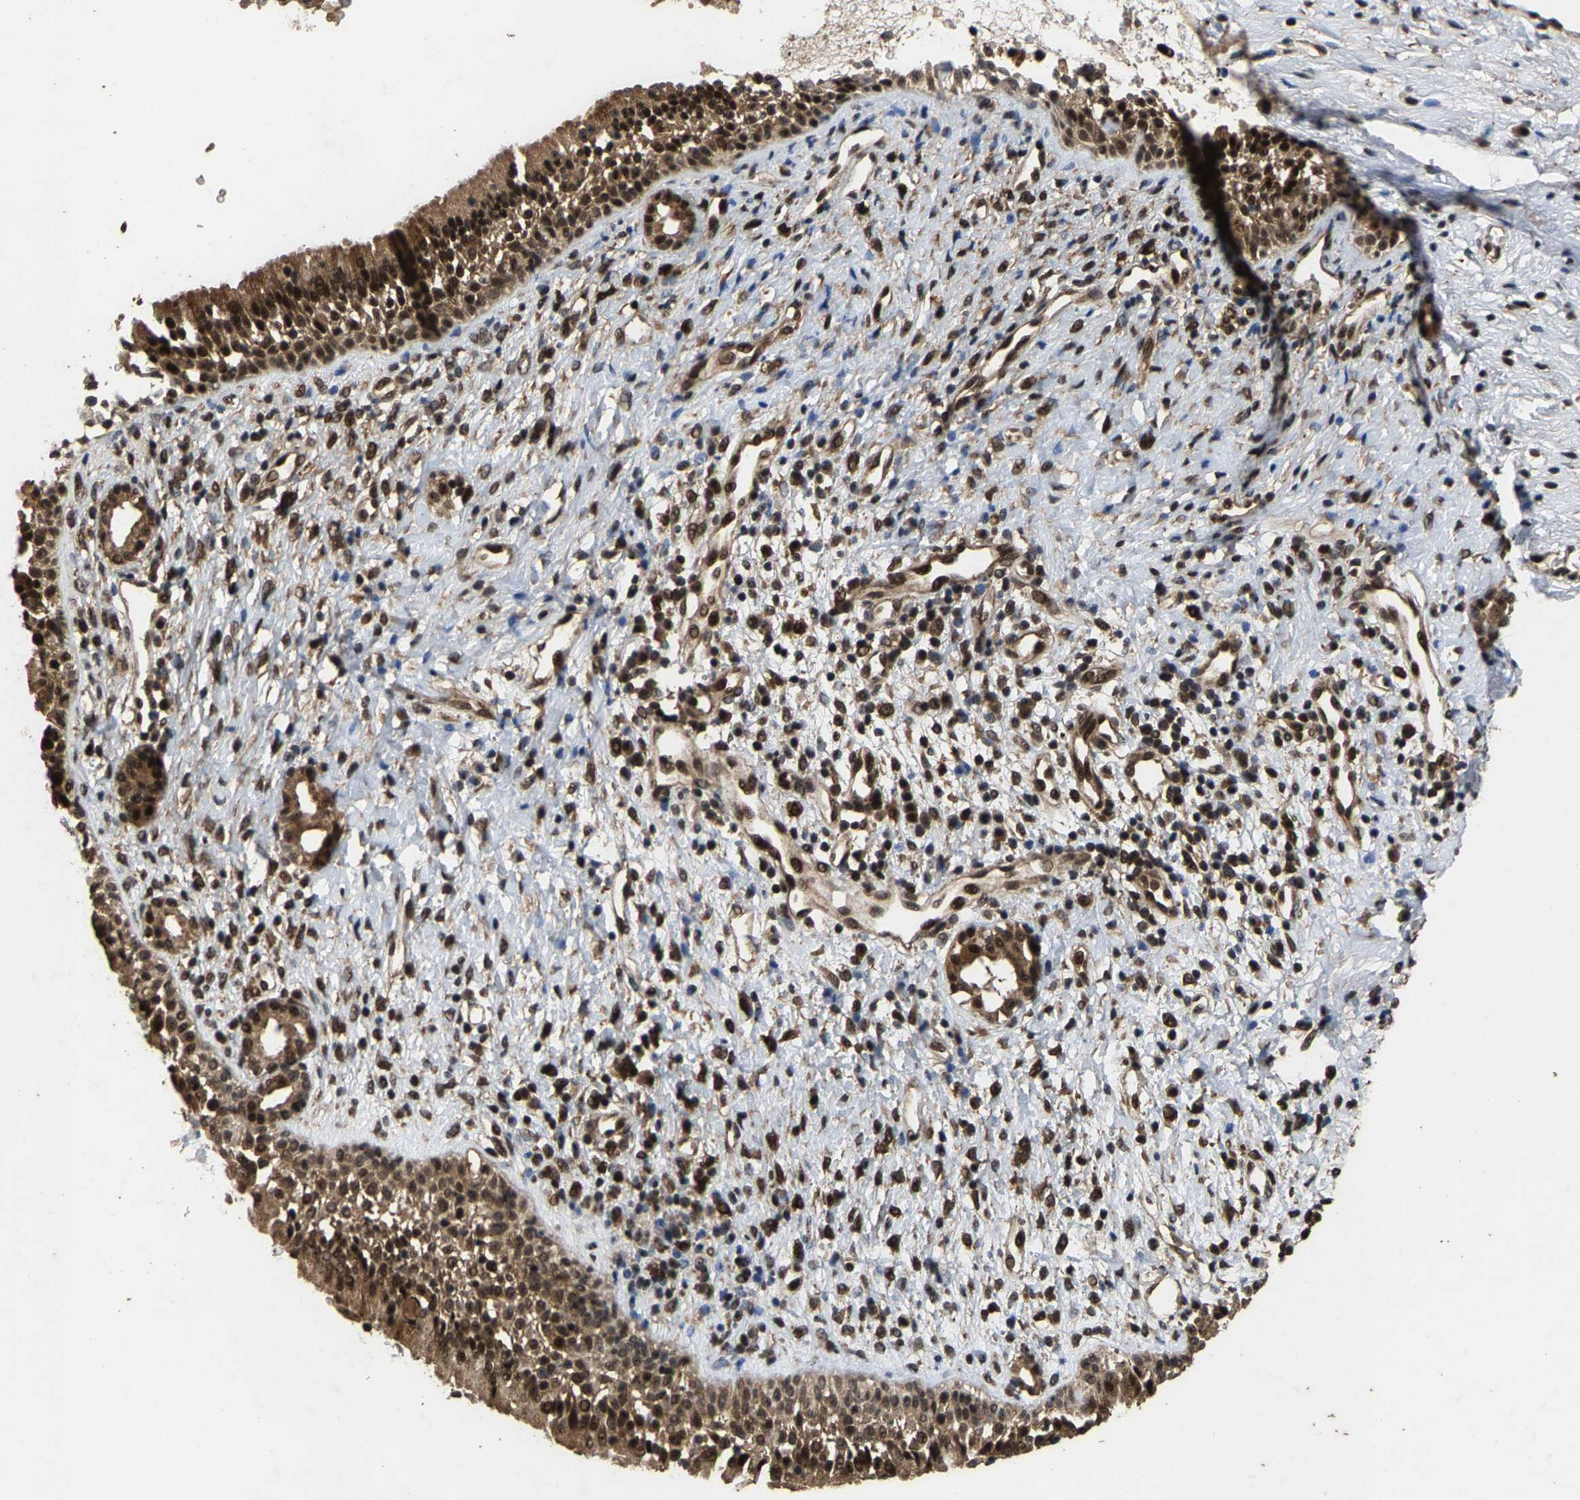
{"staining": {"intensity": "moderate", "quantity": ">75%", "location": "cytoplasmic/membranous,nuclear"}, "tissue": "nasopharynx", "cell_type": "Respiratory epithelial cells", "image_type": "normal", "snomed": [{"axis": "morphology", "description": "Normal tissue, NOS"}, {"axis": "topography", "description": "Nasopharynx"}], "caption": "Respiratory epithelial cells display moderate cytoplasmic/membranous,nuclear staining in about >75% of cells in normal nasopharynx. (Stains: DAB (3,3'-diaminobenzidine) in brown, nuclei in blue, Microscopy: brightfield microscopy at high magnification).", "gene": "HAUS6", "patient": {"sex": "male", "age": 22}}